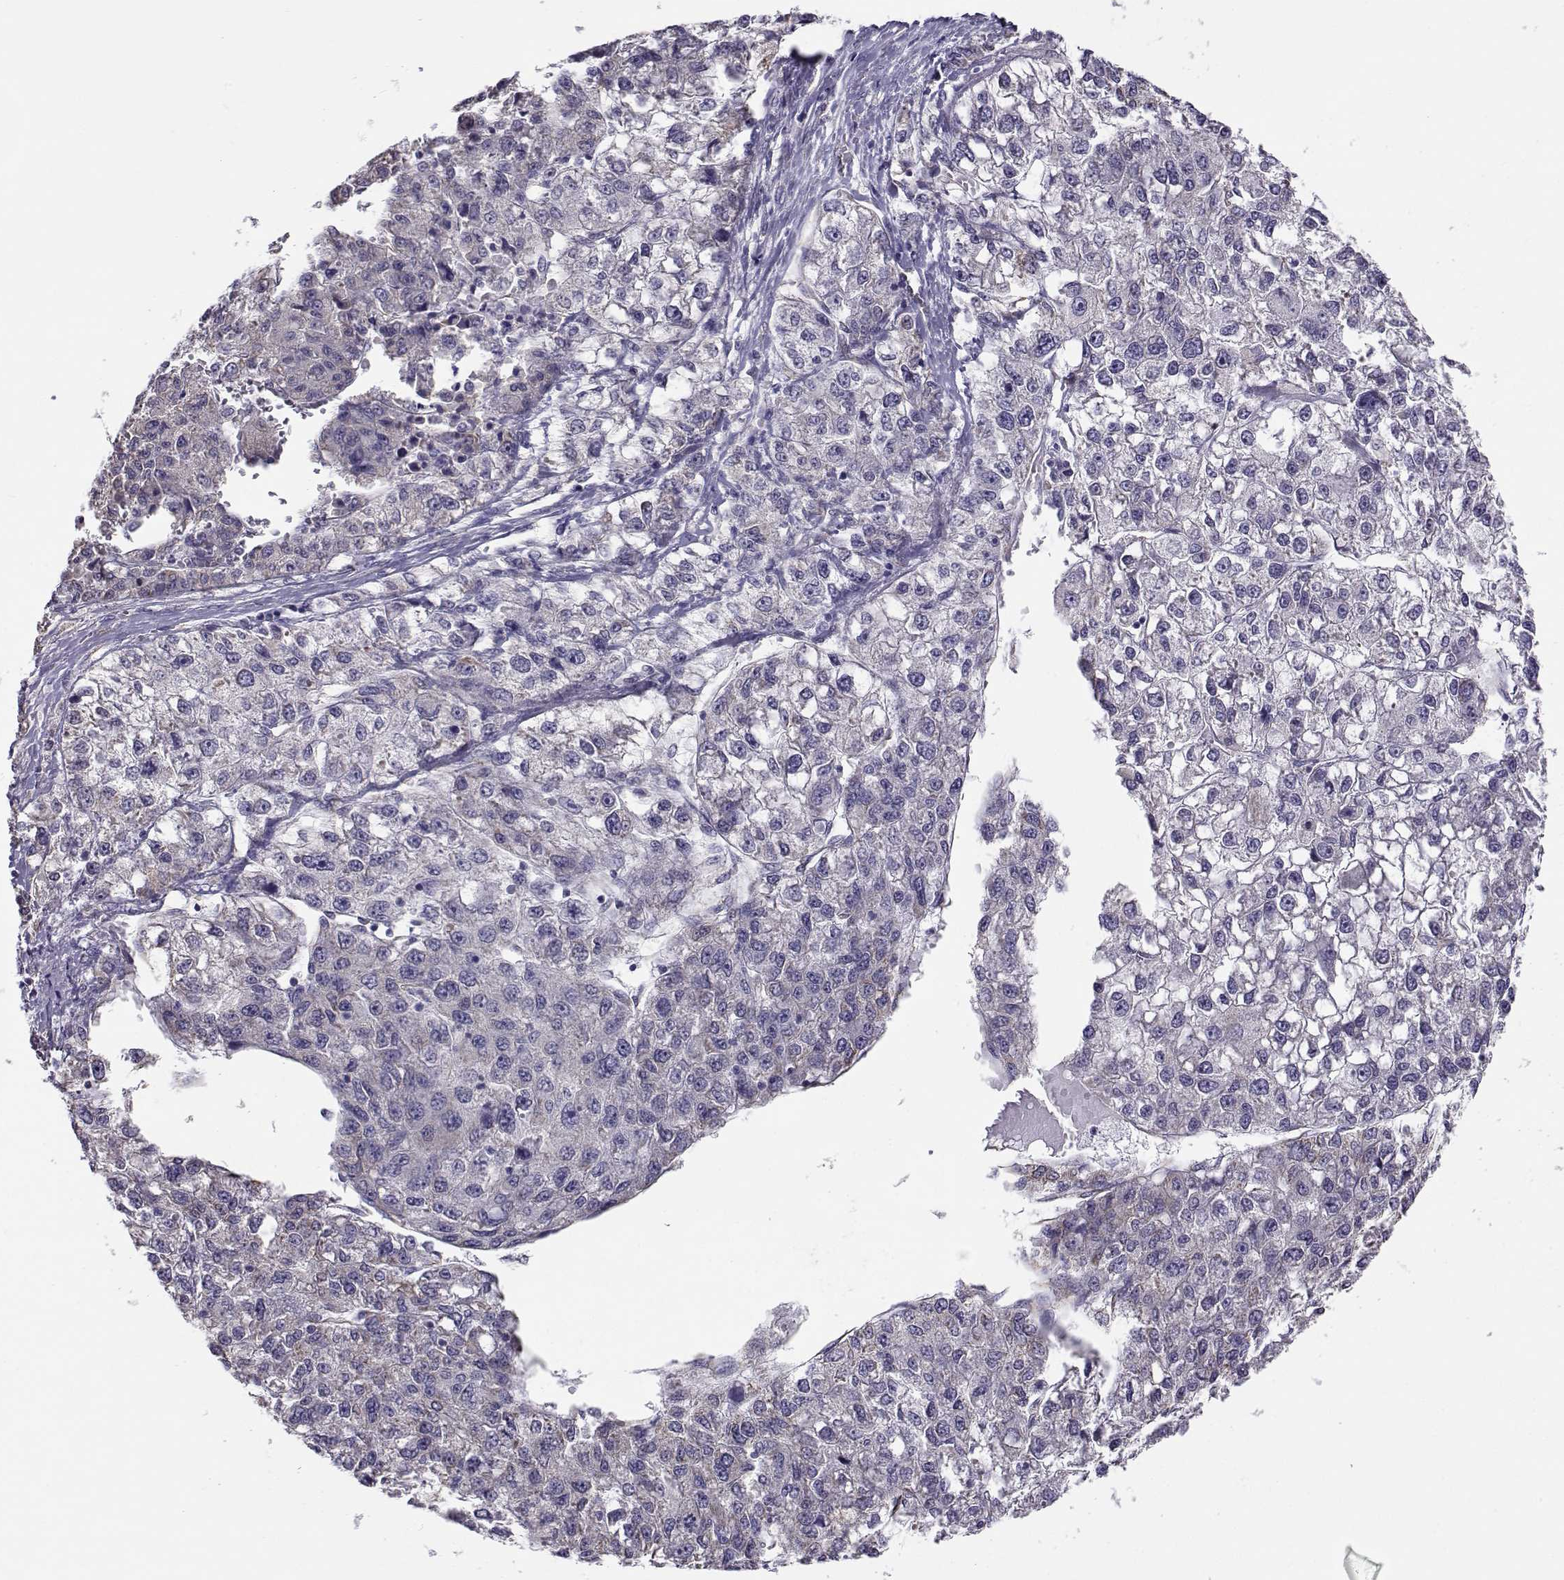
{"staining": {"intensity": "negative", "quantity": "none", "location": "none"}, "tissue": "liver cancer", "cell_type": "Tumor cells", "image_type": "cancer", "snomed": [{"axis": "morphology", "description": "Carcinoma, Hepatocellular, NOS"}, {"axis": "topography", "description": "Liver"}], "caption": "High magnification brightfield microscopy of hepatocellular carcinoma (liver) stained with DAB (brown) and counterstained with hematoxylin (blue): tumor cells show no significant positivity.", "gene": "BEND6", "patient": {"sex": "male", "age": 56}}